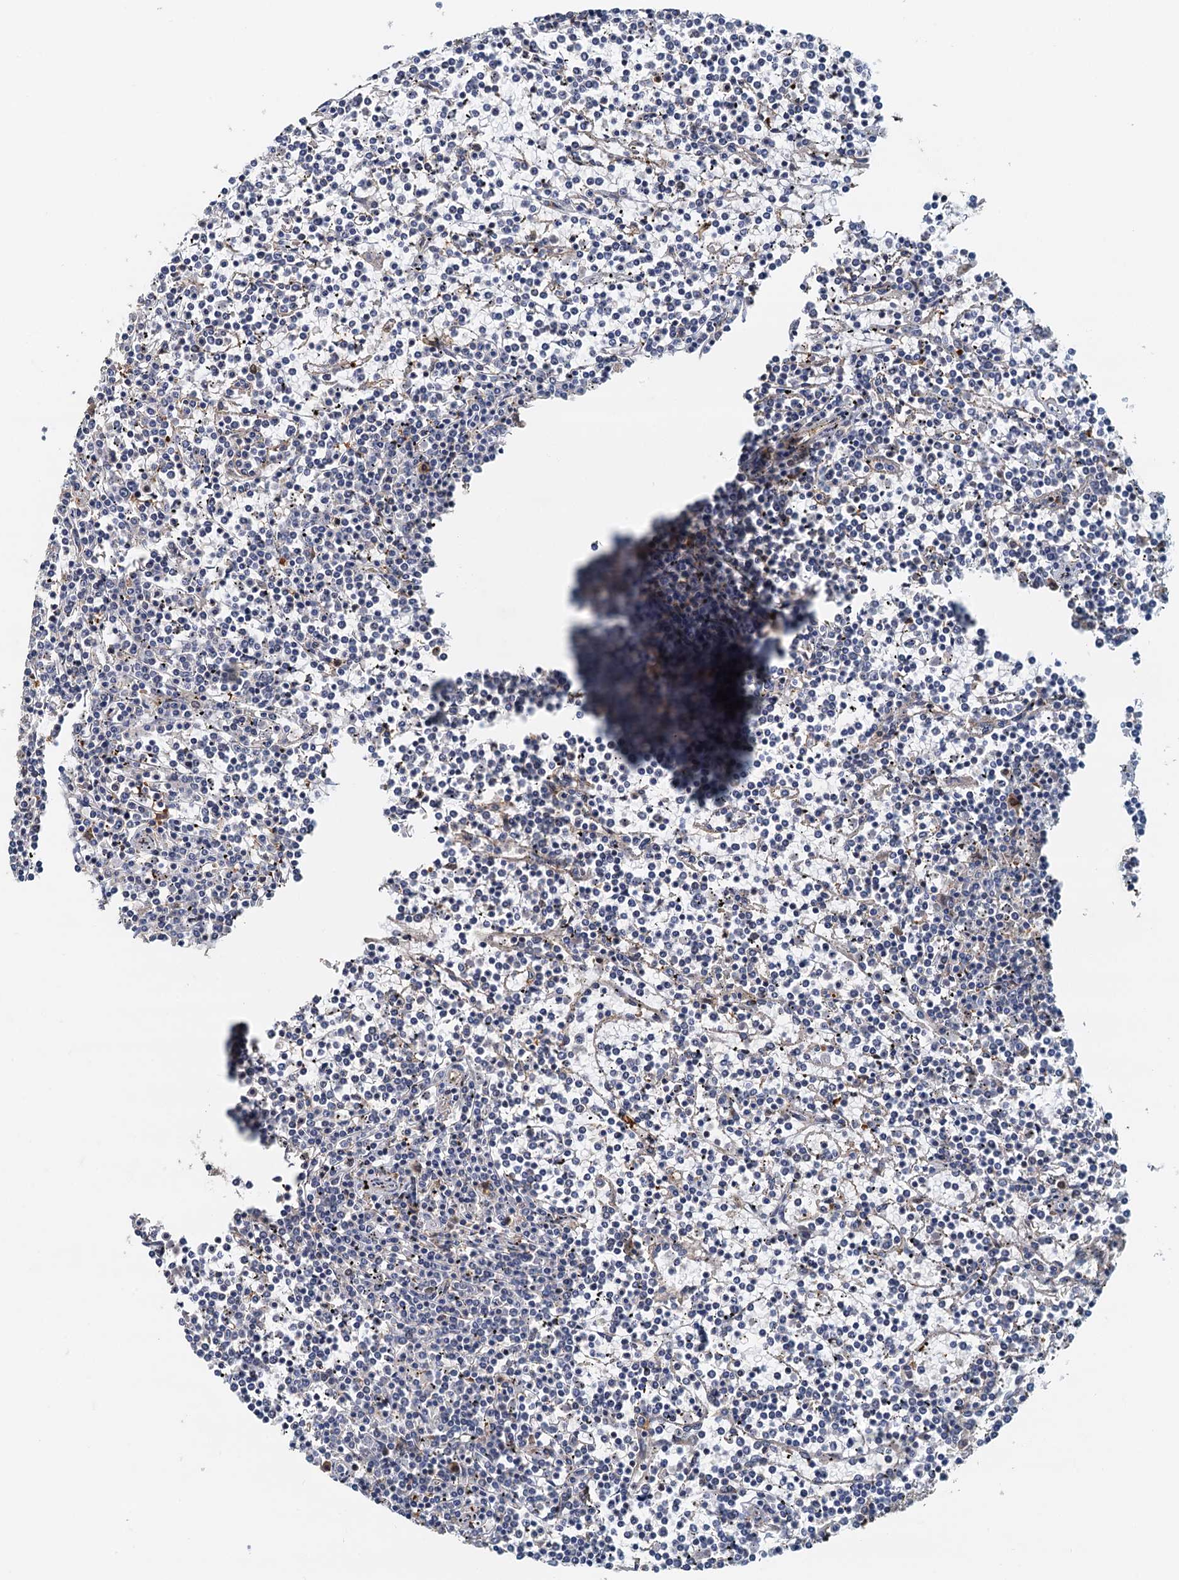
{"staining": {"intensity": "negative", "quantity": "none", "location": "none"}, "tissue": "lymphoma", "cell_type": "Tumor cells", "image_type": "cancer", "snomed": [{"axis": "morphology", "description": "Malignant lymphoma, non-Hodgkin's type, Low grade"}, {"axis": "topography", "description": "Spleen"}], "caption": "This is an immunohistochemistry photomicrograph of human lymphoma. There is no positivity in tumor cells.", "gene": "SPINDOC", "patient": {"sex": "female", "age": 19}}